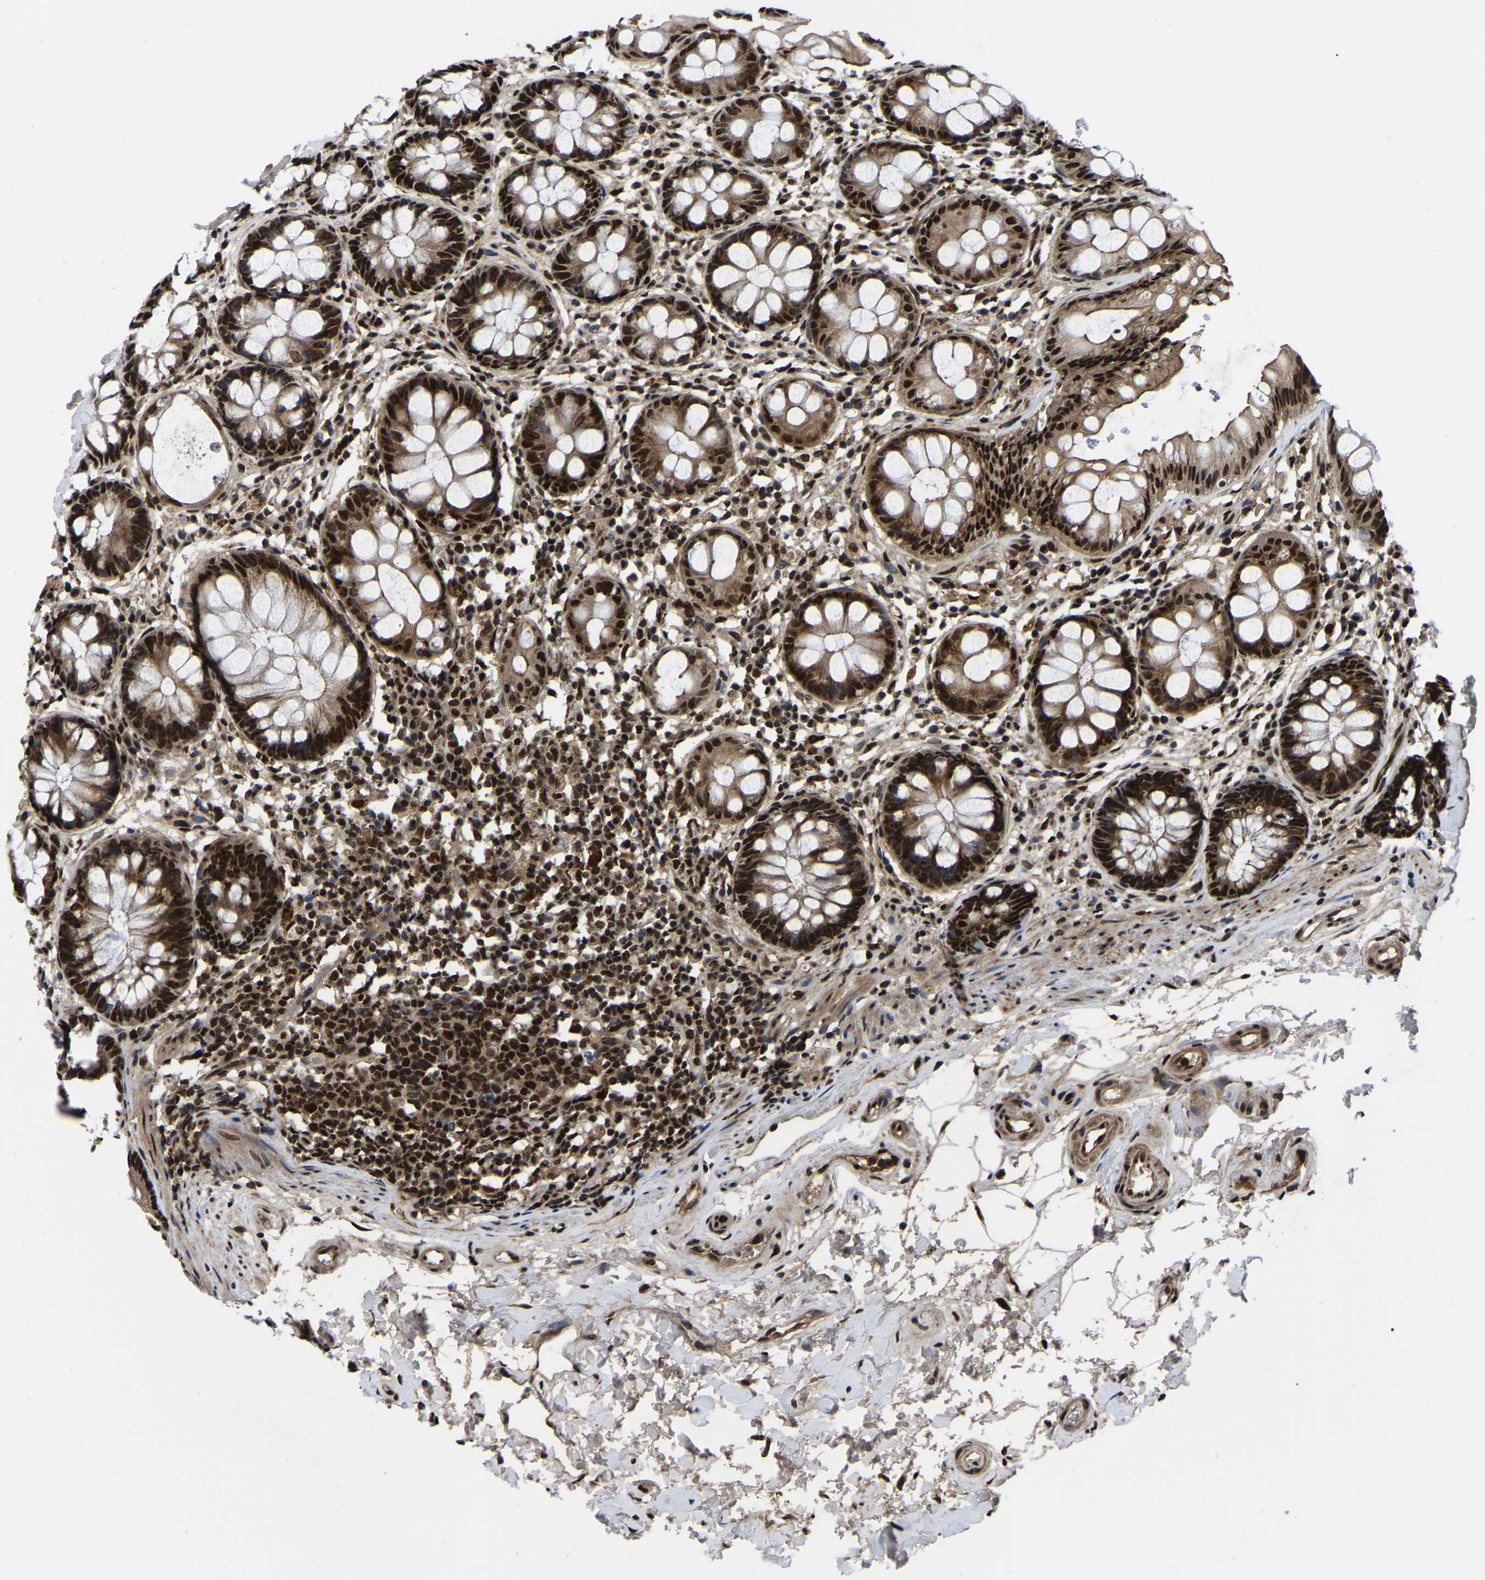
{"staining": {"intensity": "strong", "quantity": ">75%", "location": "cytoplasmic/membranous,nuclear"}, "tissue": "rectum", "cell_type": "Glandular cells", "image_type": "normal", "snomed": [{"axis": "morphology", "description": "Normal tissue, NOS"}, {"axis": "topography", "description": "Rectum"}], "caption": "About >75% of glandular cells in benign human rectum display strong cytoplasmic/membranous,nuclear protein positivity as visualized by brown immunohistochemical staining.", "gene": "TRIM35", "patient": {"sex": "male", "age": 64}}